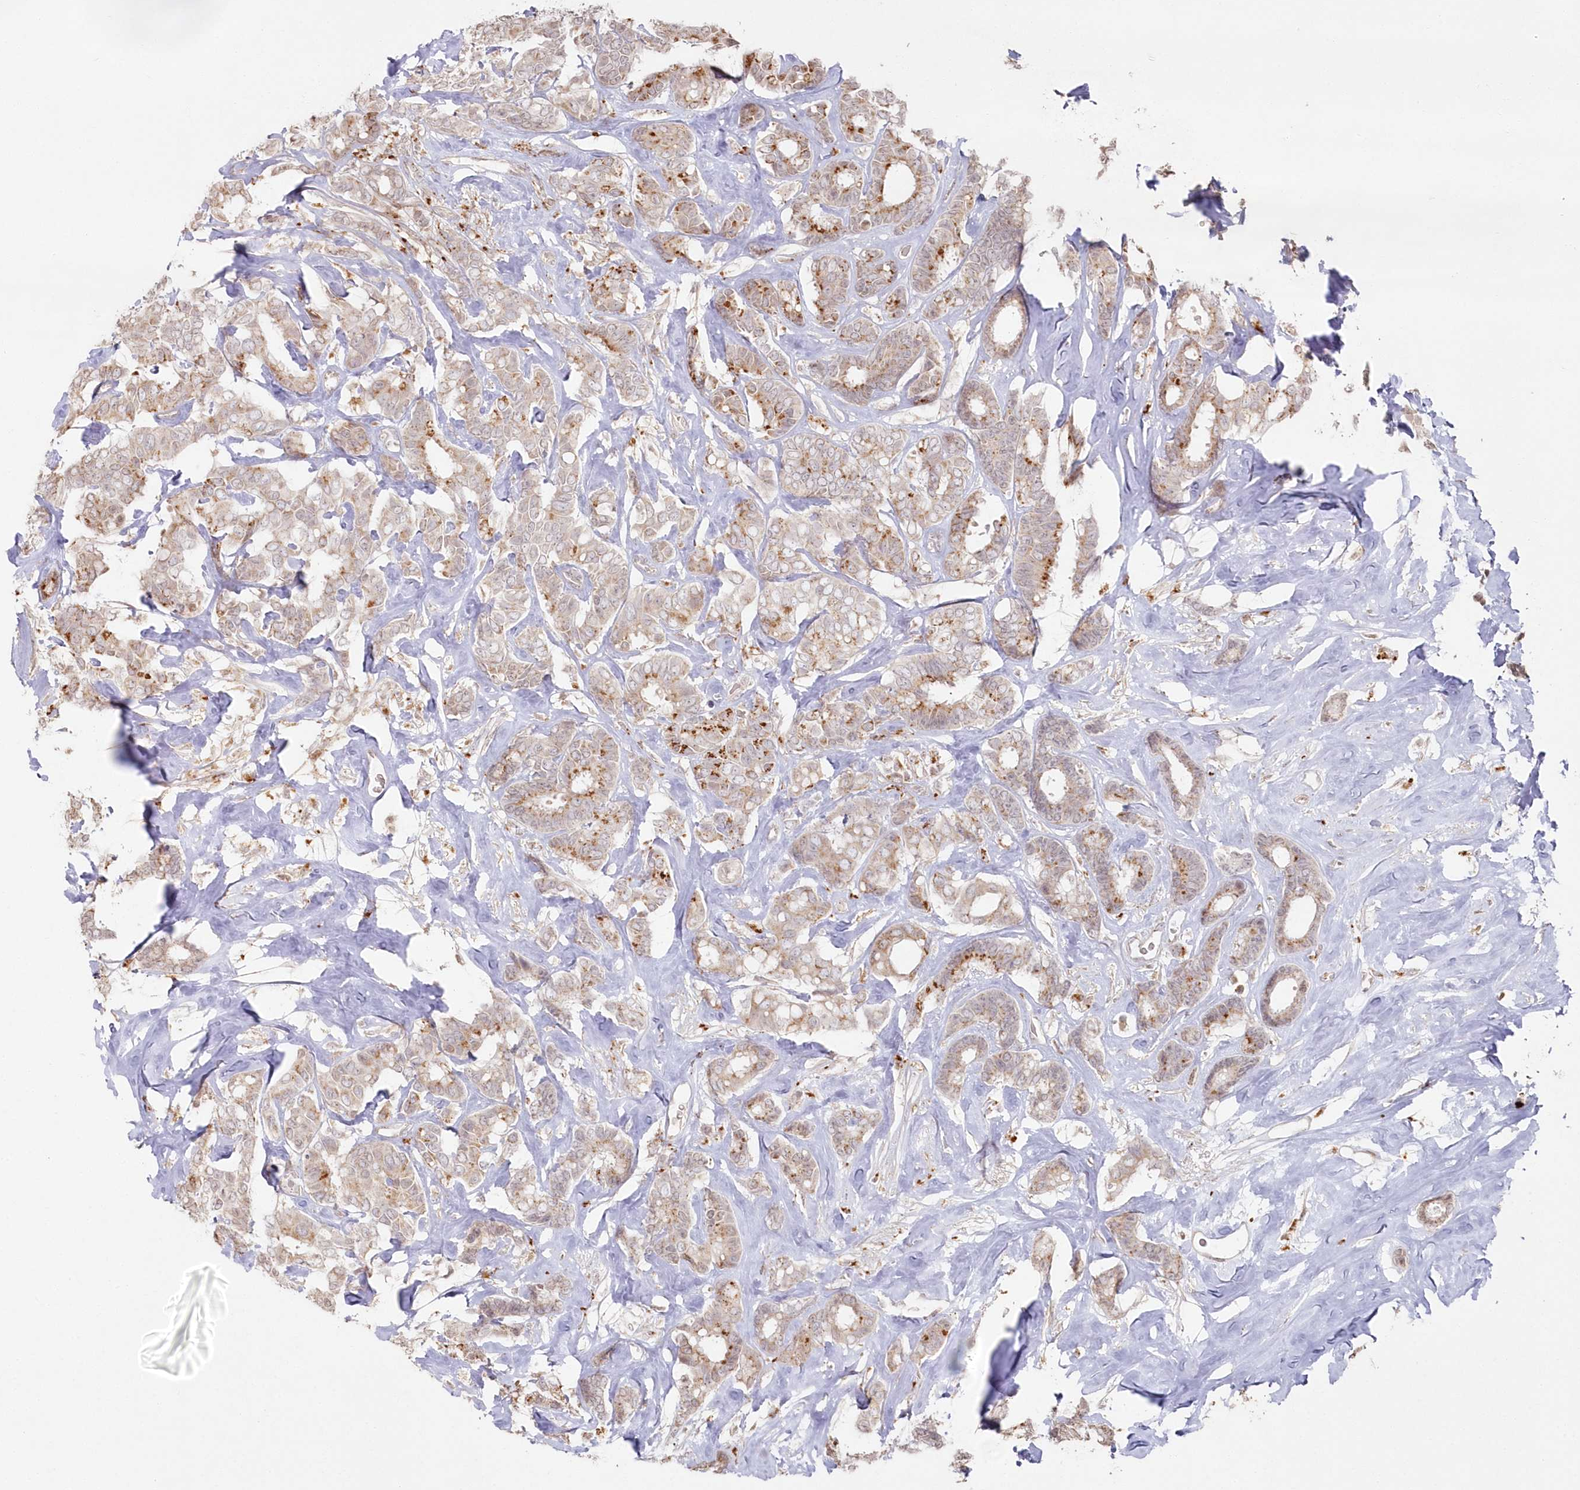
{"staining": {"intensity": "moderate", "quantity": "25%-75%", "location": "cytoplasmic/membranous"}, "tissue": "breast cancer", "cell_type": "Tumor cells", "image_type": "cancer", "snomed": [{"axis": "morphology", "description": "Duct carcinoma"}, {"axis": "topography", "description": "Breast"}], "caption": "High-power microscopy captured an immunohistochemistry image of infiltrating ductal carcinoma (breast), revealing moderate cytoplasmic/membranous positivity in approximately 25%-75% of tumor cells.", "gene": "ARSB", "patient": {"sex": "female", "age": 87}}